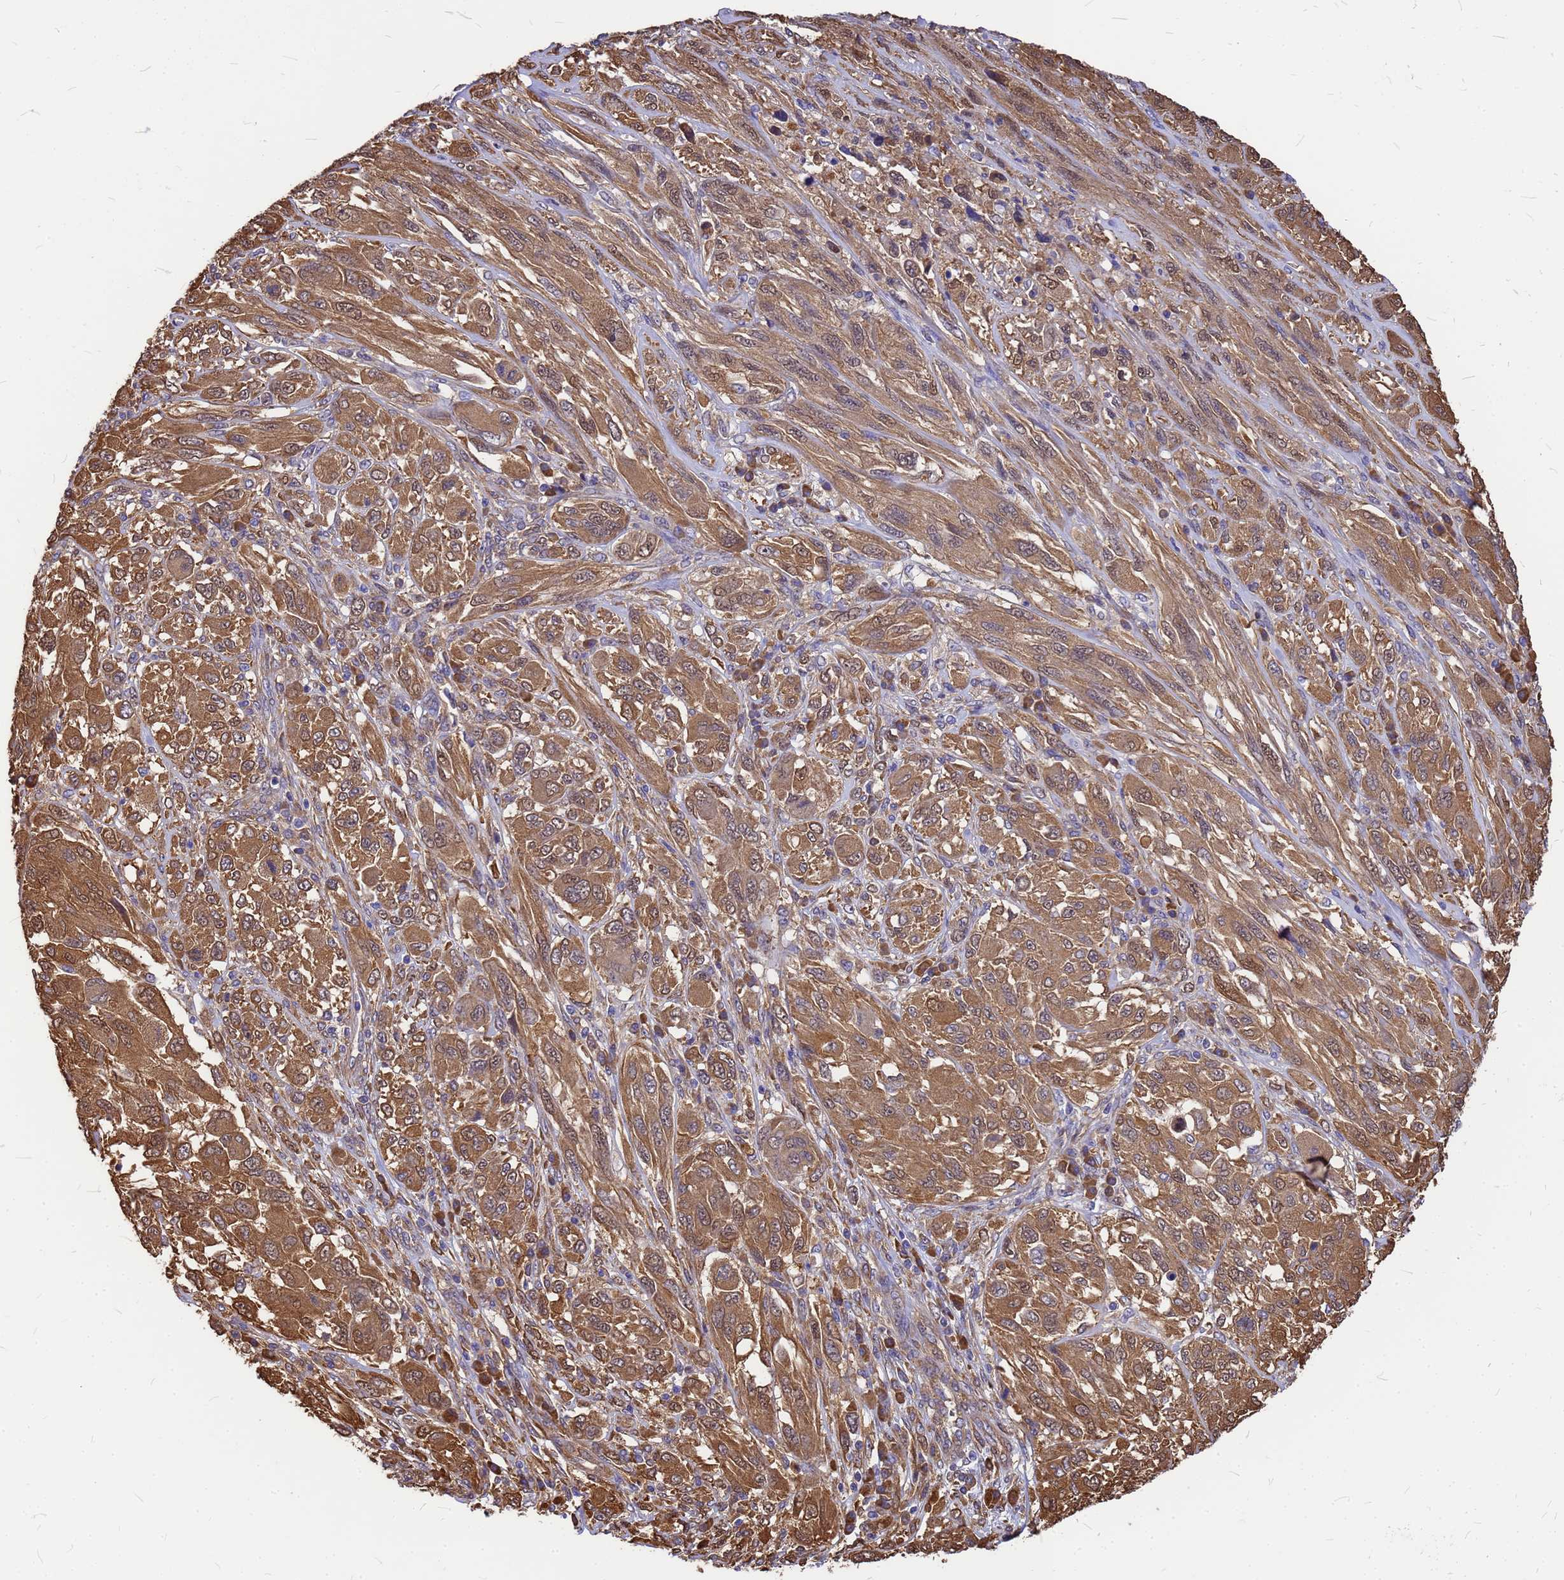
{"staining": {"intensity": "moderate", "quantity": ">75%", "location": "cytoplasmic/membranous"}, "tissue": "melanoma", "cell_type": "Tumor cells", "image_type": "cancer", "snomed": [{"axis": "morphology", "description": "Malignant melanoma, NOS"}, {"axis": "topography", "description": "Skin"}], "caption": "Immunohistochemistry image of melanoma stained for a protein (brown), which demonstrates medium levels of moderate cytoplasmic/membranous expression in about >75% of tumor cells.", "gene": "GID4", "patient": {"sex": "female", "age": 91}}